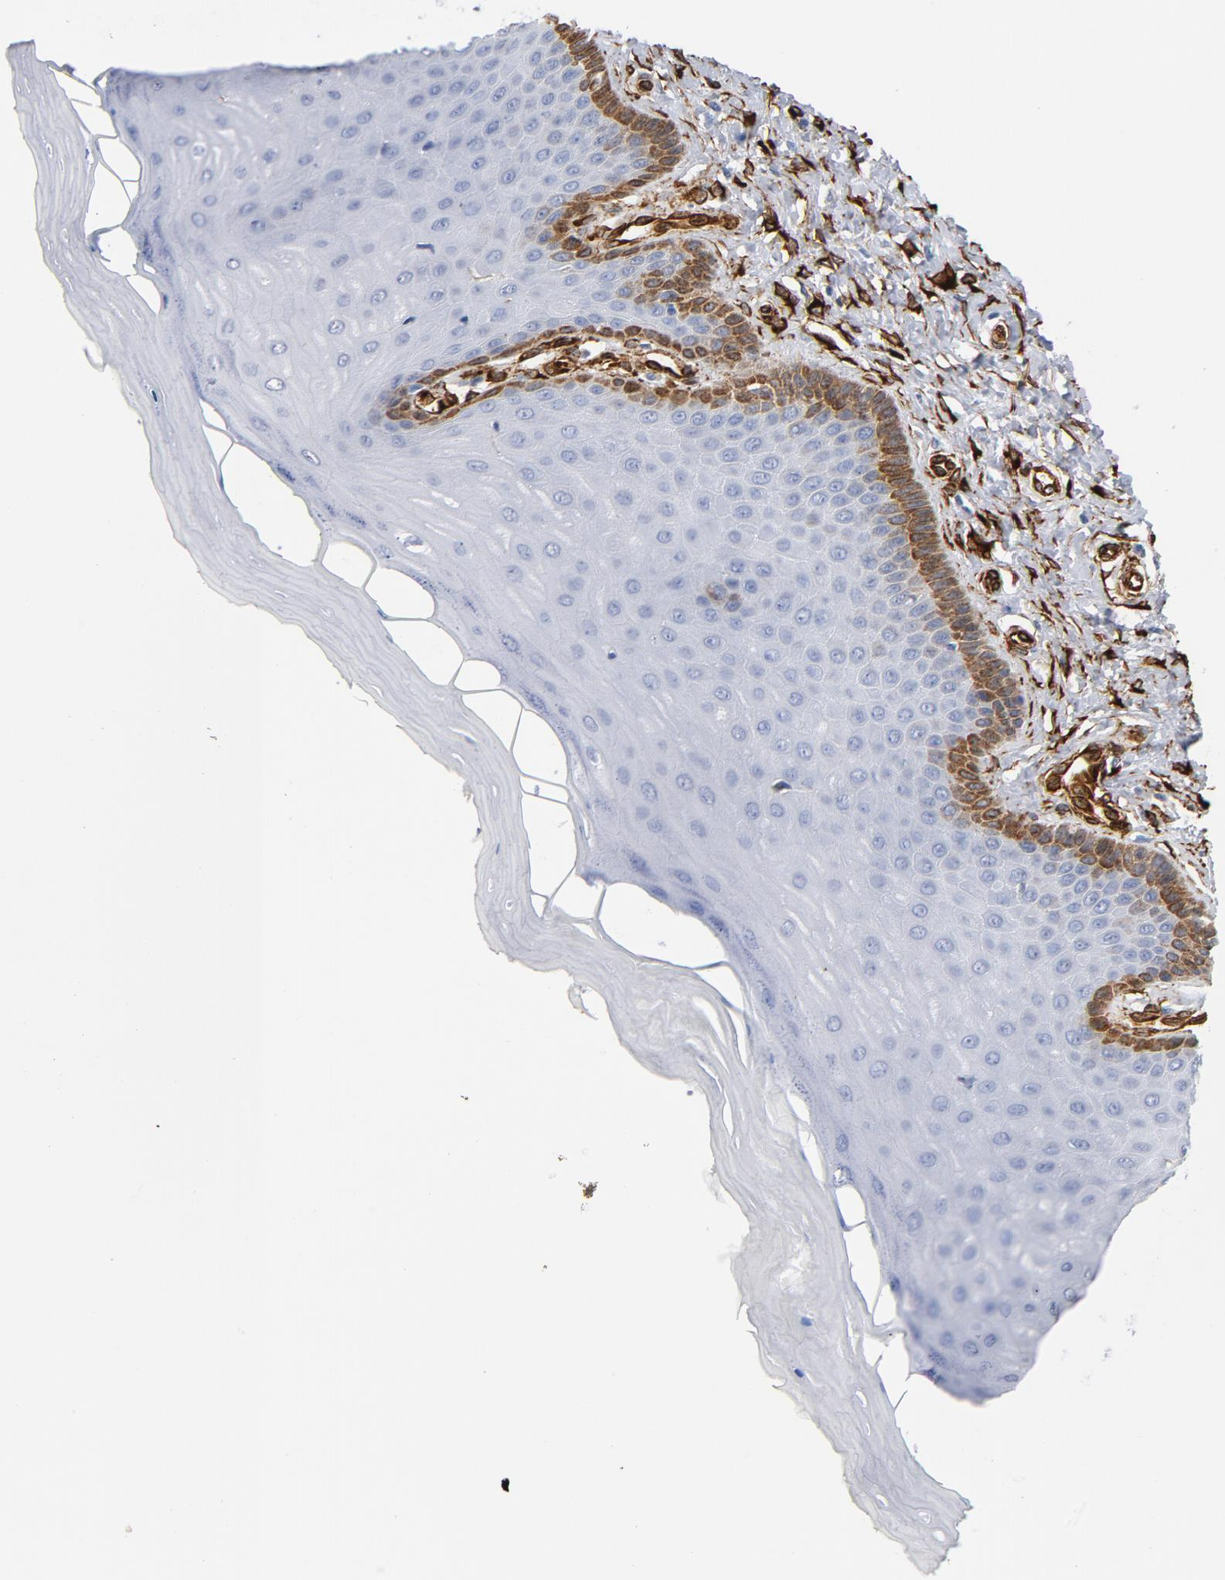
{"staining": {"intensity": "negative", "quantity": "none", "location": "none"}, "tissue": "cervix", "cell_type": "Glandular cells", "image_type": "normal", "snomed": [{"axis": "morphology", "description": "Normal tissue, NOS"}, {"axis": "topography", "description": "Cervix"}], "caption": "High magnification brightfield microscopy of benign cervix stained with DAB (brown) and counterstained with hematoxylin (blue): glandular cells show no significant positivity.", "gene": "SERPINH1", "patient": {"sex": "female", "age": 55}}